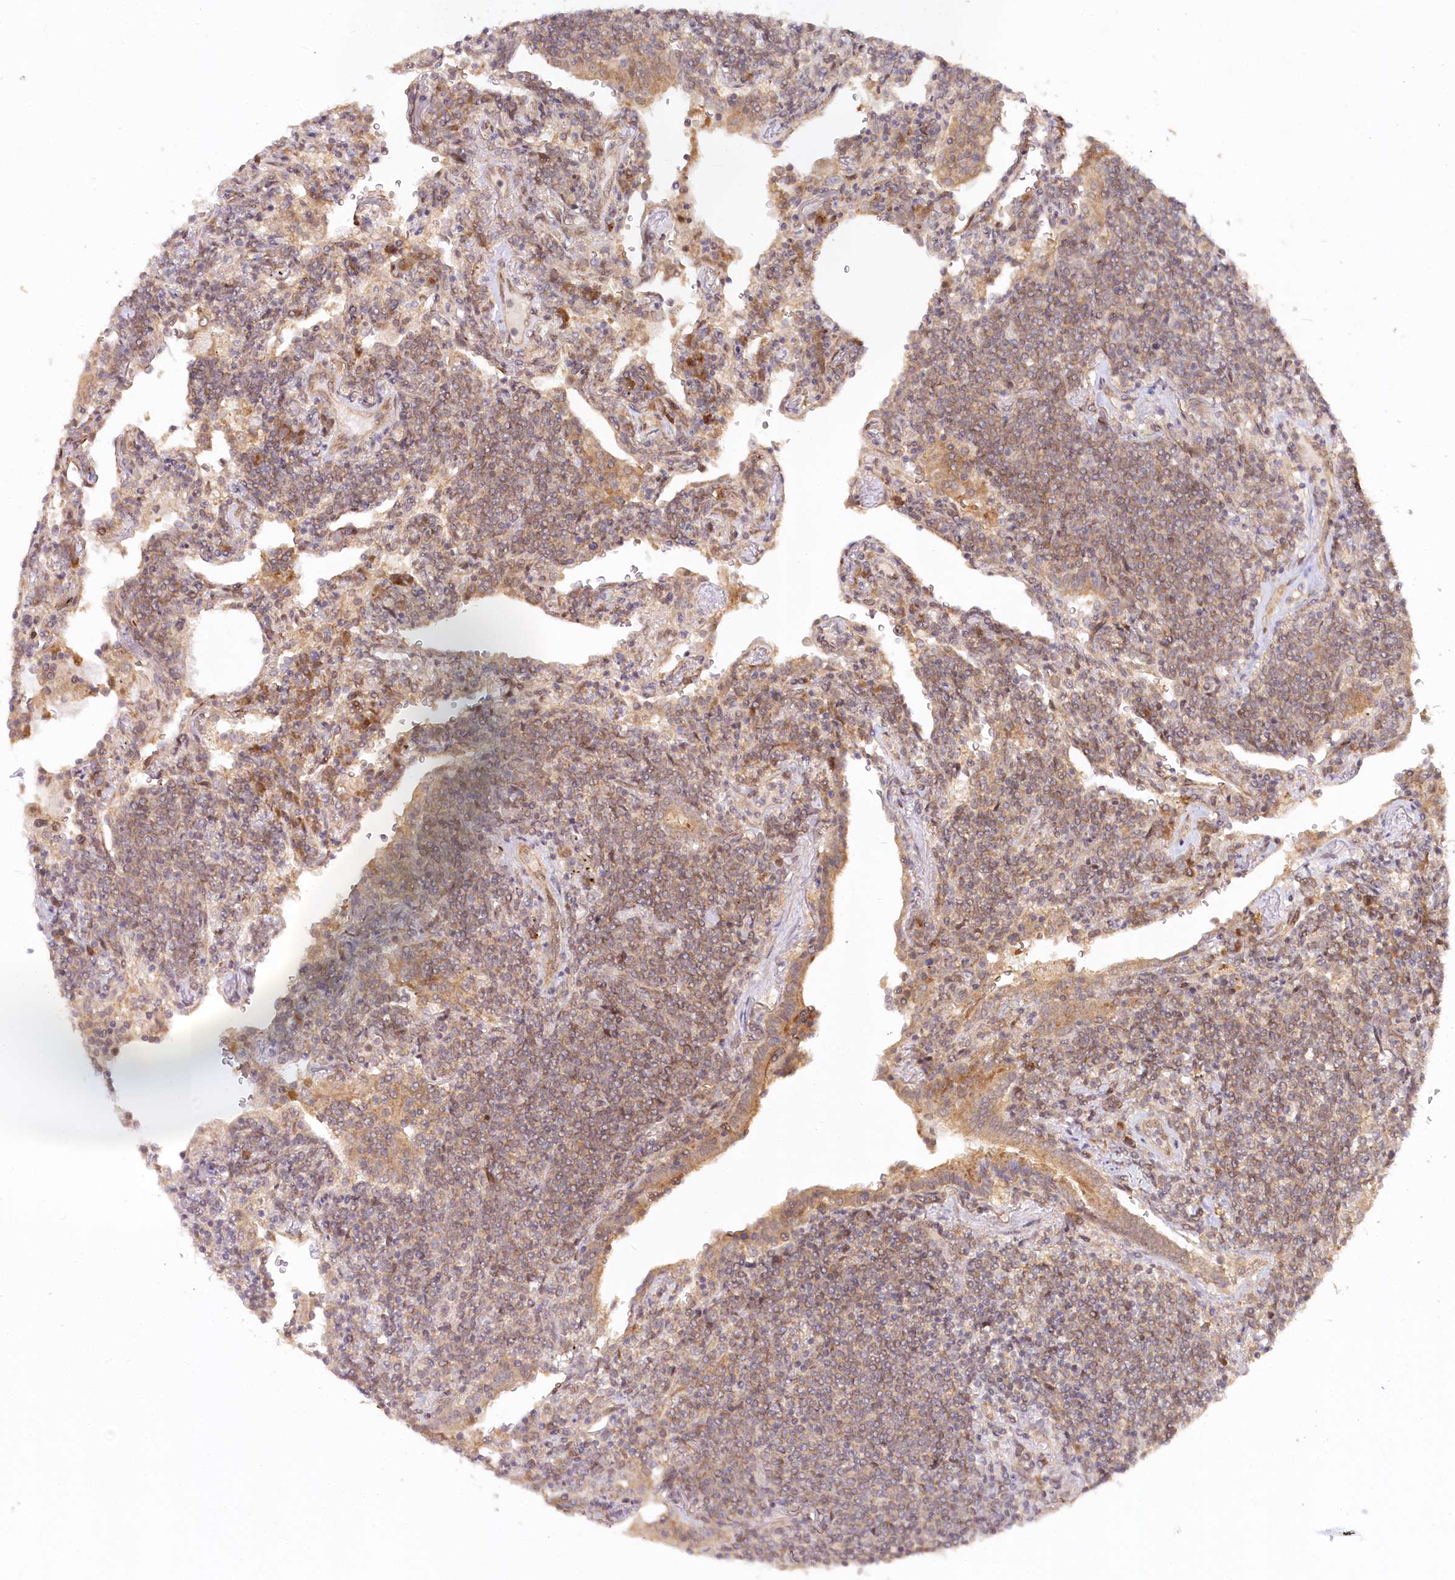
{"staining": {"intensity": "weak", "quantity": "<25%", "location": "cytoplasmic/membranous"}, "tissue": "lymphoma", "cell_type": "Tumor cells", "image_type": "cancer", "snomed": [{"axis": "morphology", "description": "Malignant lymphoma, non-Hodgkin's type, Low grade"}, {"axis": "topography", "description": "Lung"}], "caption": "A histopathology image of human lymphoma is negative for staining in tumor cells.", "gene": "CEP70", "patient": {"sex": "female", "age": 71}}